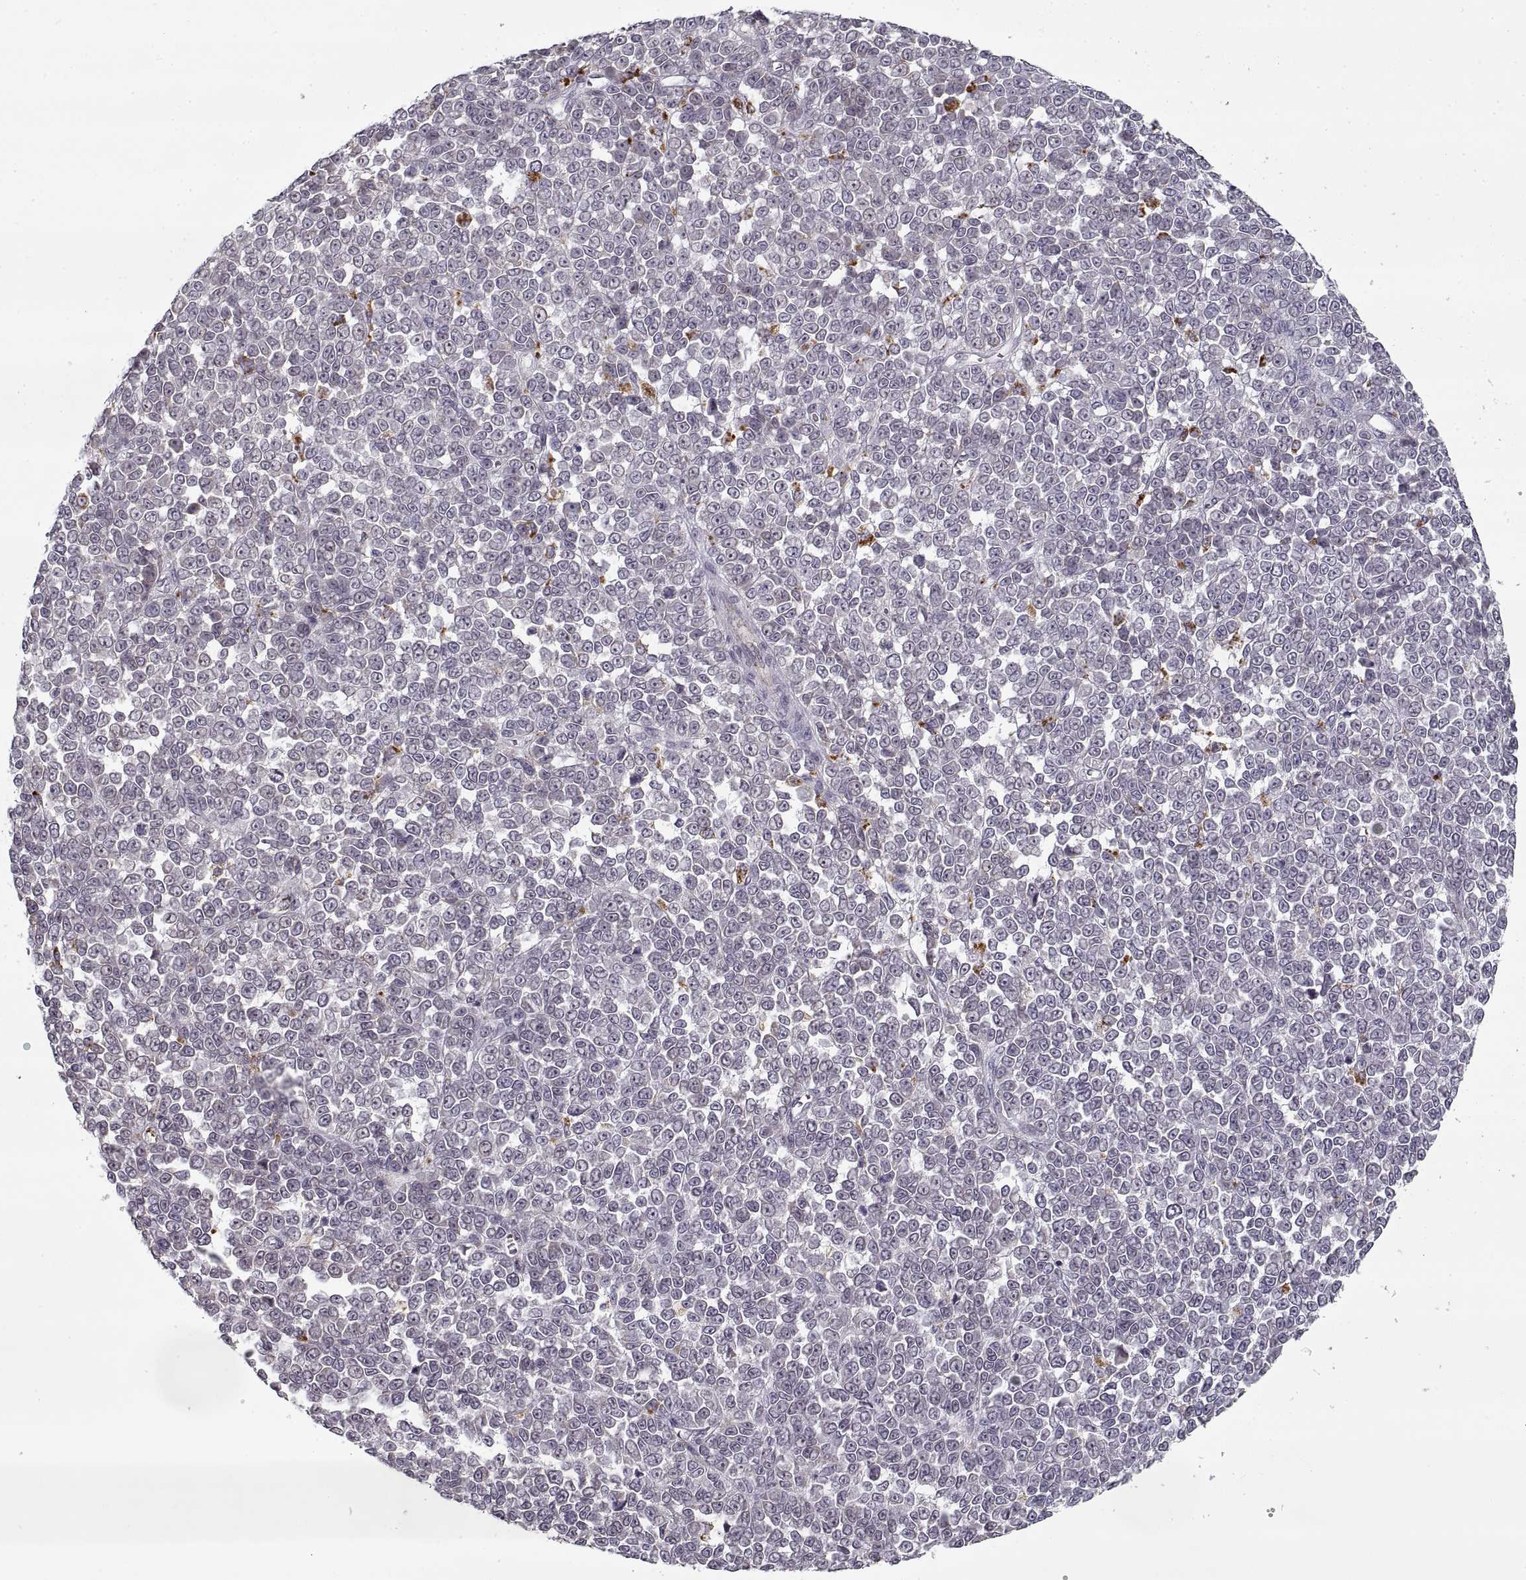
{"staining": {"intensity": "negative", "quantity": "none", "location": "none"}, "tissue": "melanoma", "cell_type": "Tumor cells", "image_type": "cancer", "snomed": [{"axis": "morphology", "description": "Malignant melanoma, NOS"}, {"axis": "topography", "description": "Skin"}], "caption": "A photomicrograph of melanoma stained for a protein reveals no brown staining in tumor cells.", "gene": "GAD2", "patient": {"sex": "female", "age": 95}}